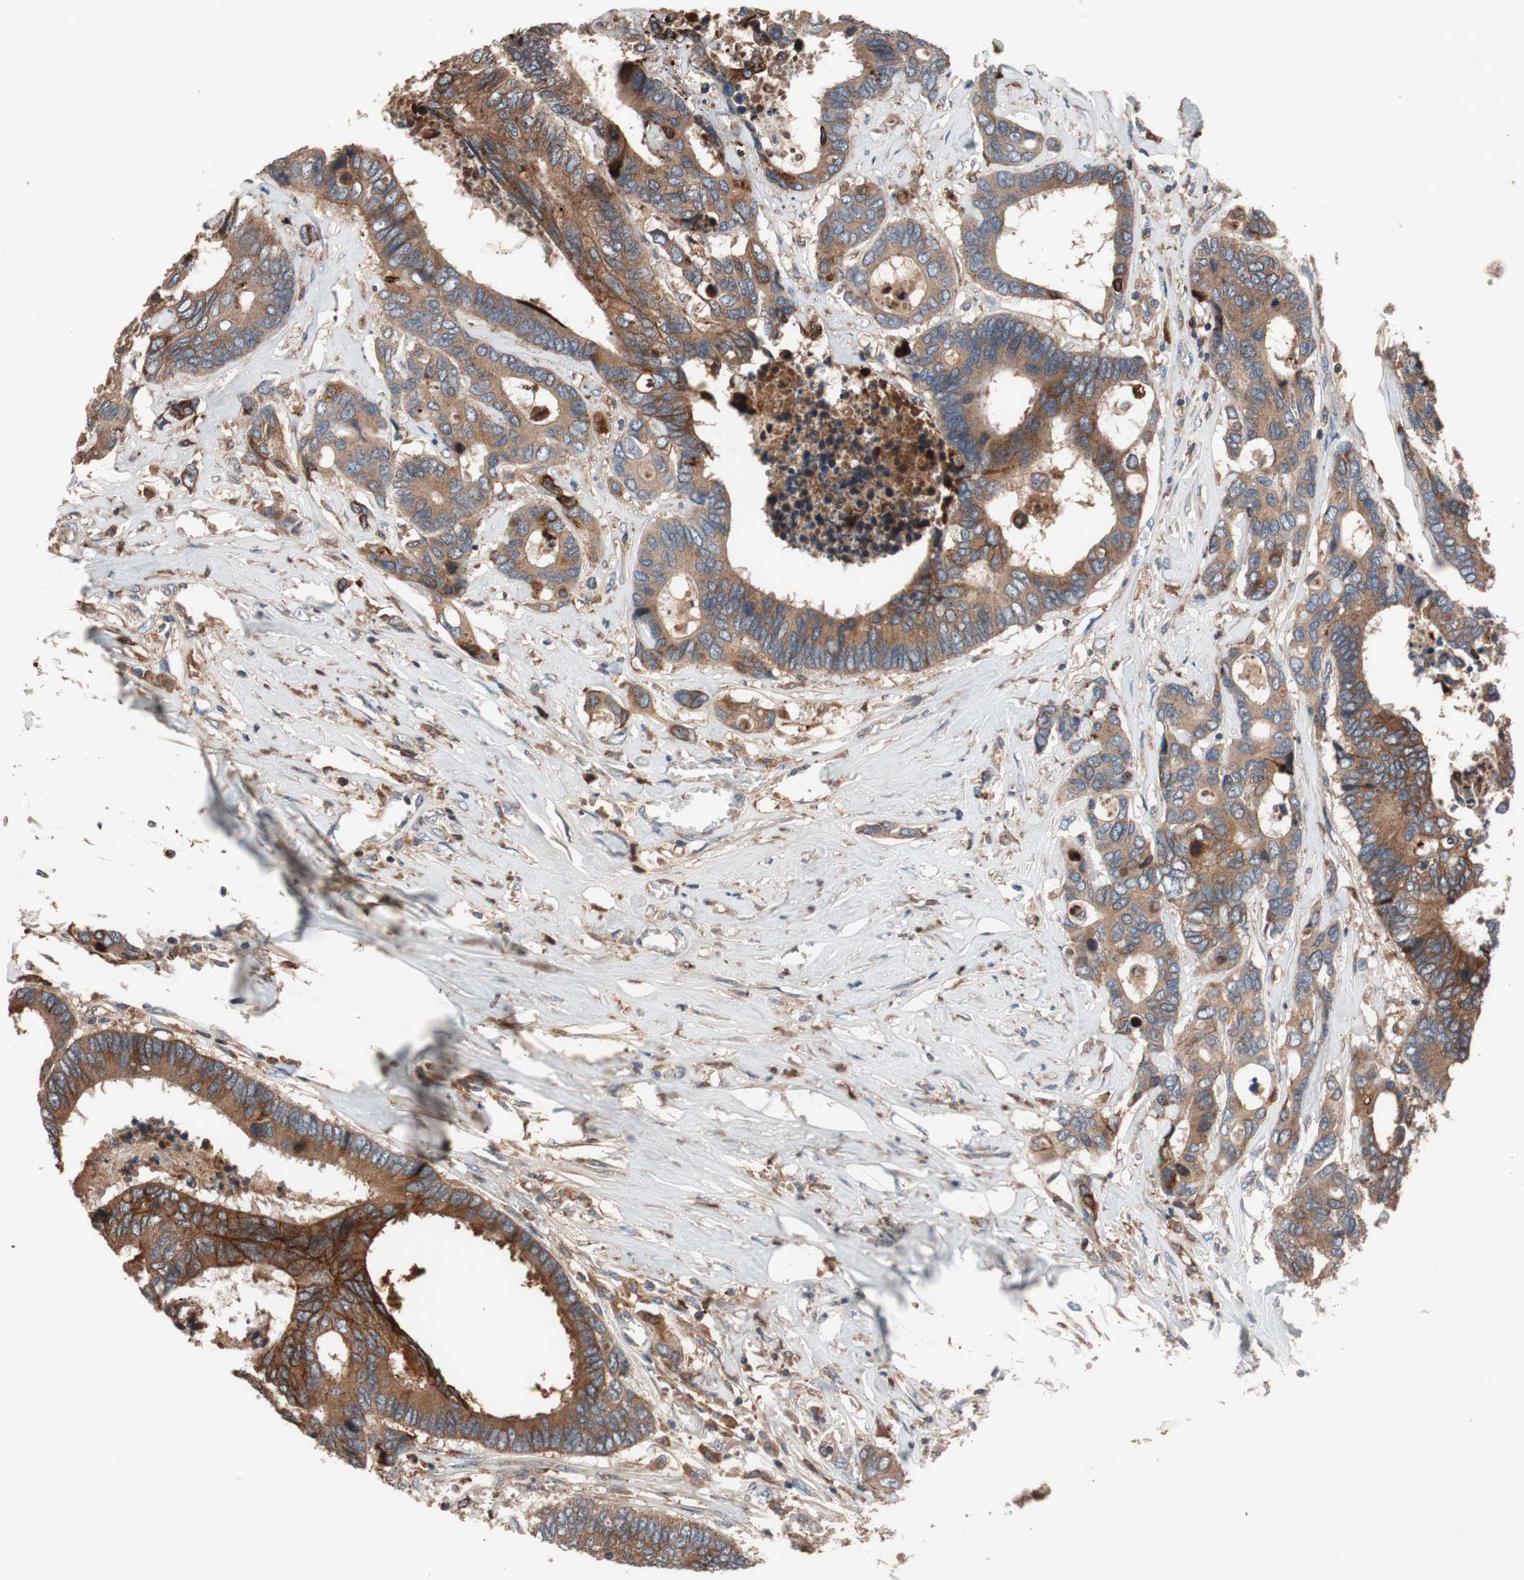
{"staining": {"intensity": "moderate", "quantity": ">75%", "location": "cytoplasmic/membranous"}, "tissue": "colorectal cancer", "cell_type": "Tumor cells", "image_type": "cancer", "snomed": [{"axis": "morphology", "description": "Adenocarcinoma, NOS"}, {"axis": "topography", "description": "Rectum"}], "caption": "An image of human colorectal cancer stained for a protein demonstrates moderate cytoplasmic/membranous brown staining in tumor cells.", "gene": "SDC4", "patient": {"sex": "male", "age": 55}}